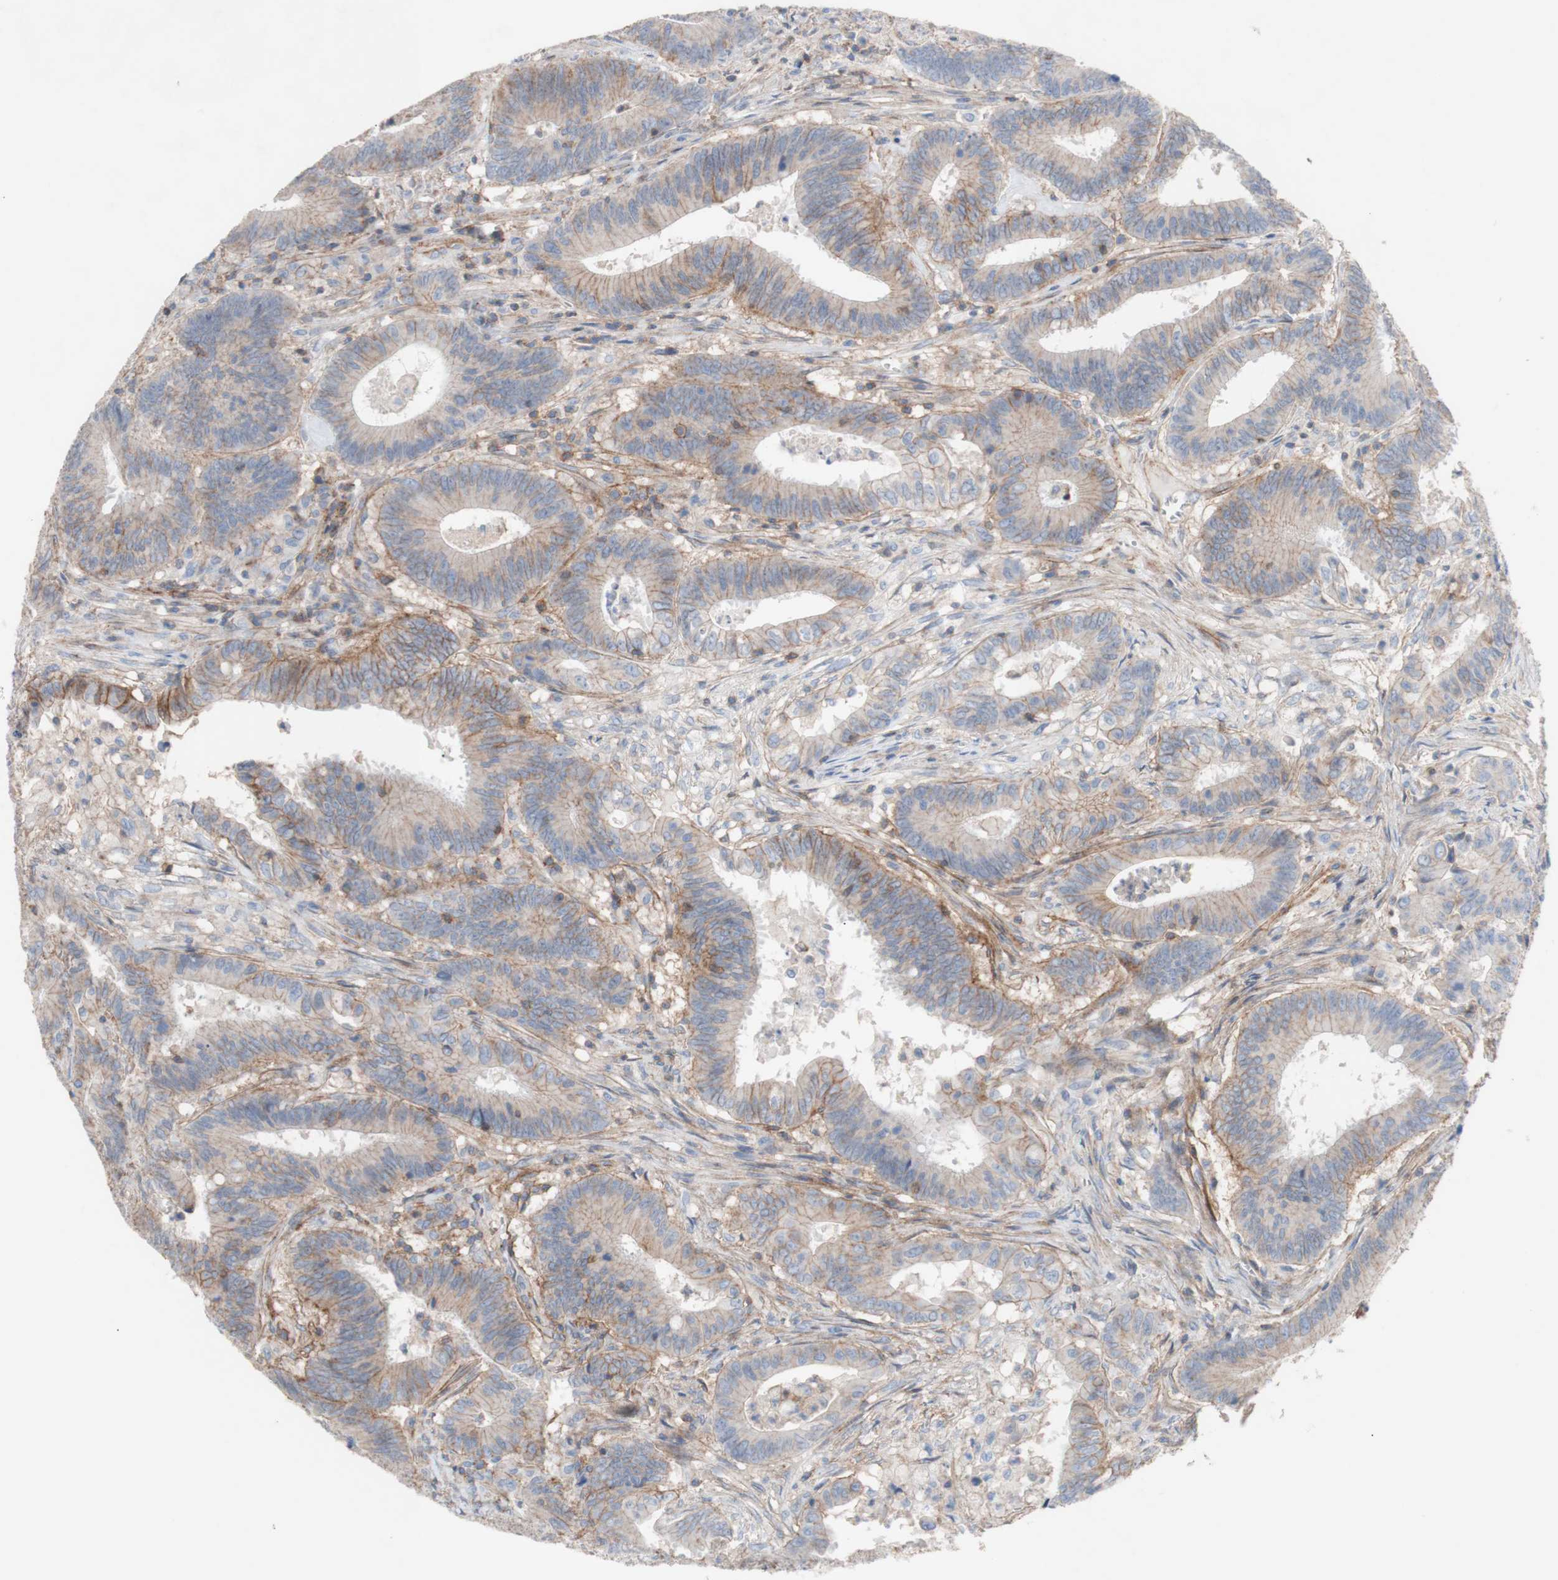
{"staining": {"intensity": "moderate", "quantity": "25%-75%", "location": "cytoplasmic/membranous"}, "tissue": "colorectal cancer", "cell_type": "Tumor cells", "image_type": "cancer", "snomed": [{"axis": "morphology", "description": "Adenocarcinoma, NOS"}, {"axis": "topography", "description": "Colon"}], "caption": "A brown stain shows moderate cytoplasmic/membranous expression of a protein in colorectal cancer tumor cells.", "gene": "ATP2A3", "patient": {"sex": "male", "age": 45}}